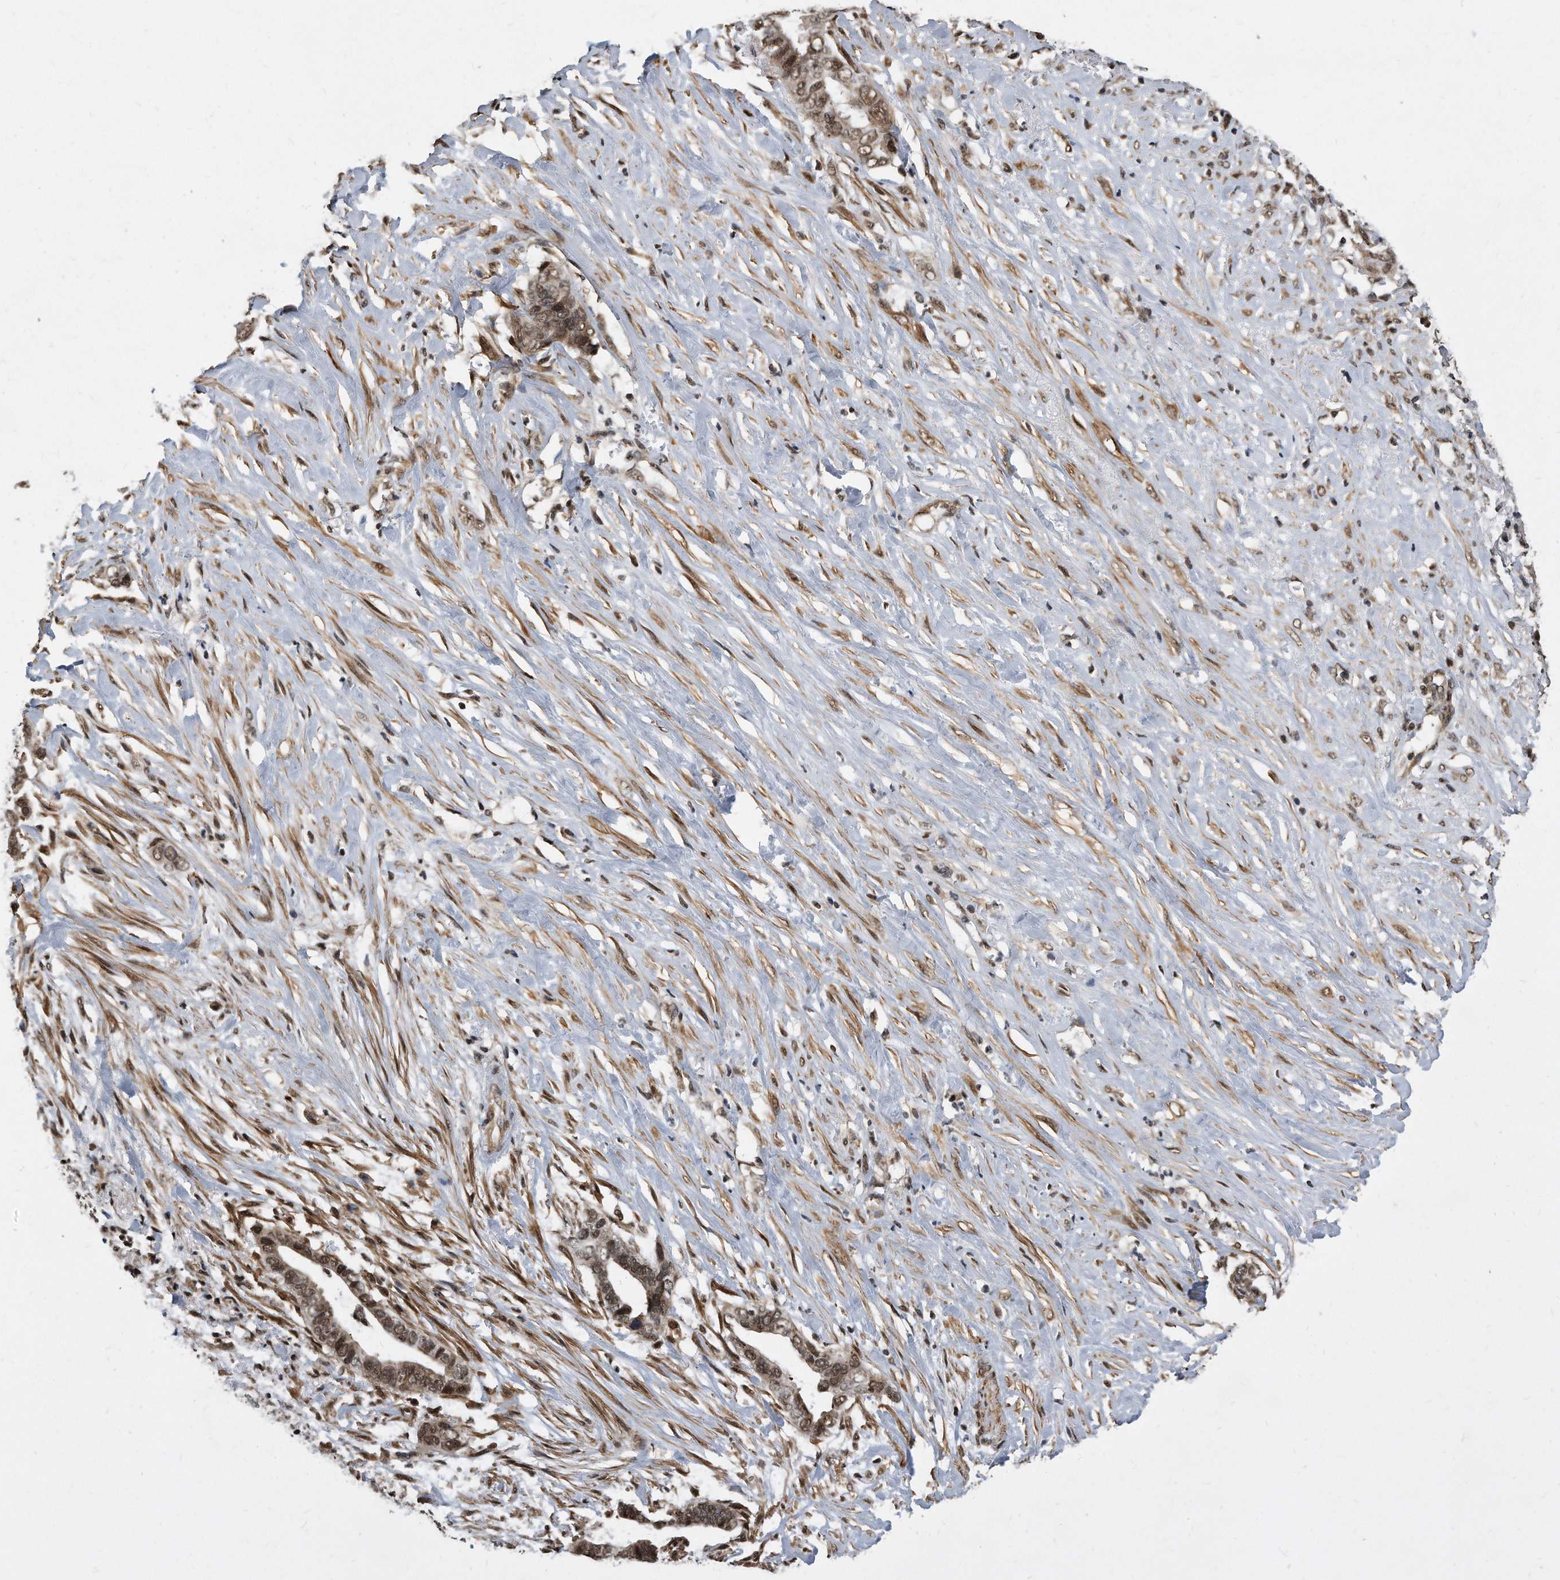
{"staining": {"intensity": "moderate", "quantity": ">75%", "location": "nuclear"}, "tissue": "liver cancer", "cell_type": "Tumor cells", "image_type": "cancer", "snomed": [{"axis": "morphology", "description": "Cholangiocarcinoma"}, {"axis": "topography", "description": "Liver"}], "caption": "Tumor cells demonstrate medium levels of moderate nuclear staining in approximately >75% of cells in human liver cholangiocarcinoma.", "gene": "DUSP22", "patient": {"sex": "female", "age": 79}}